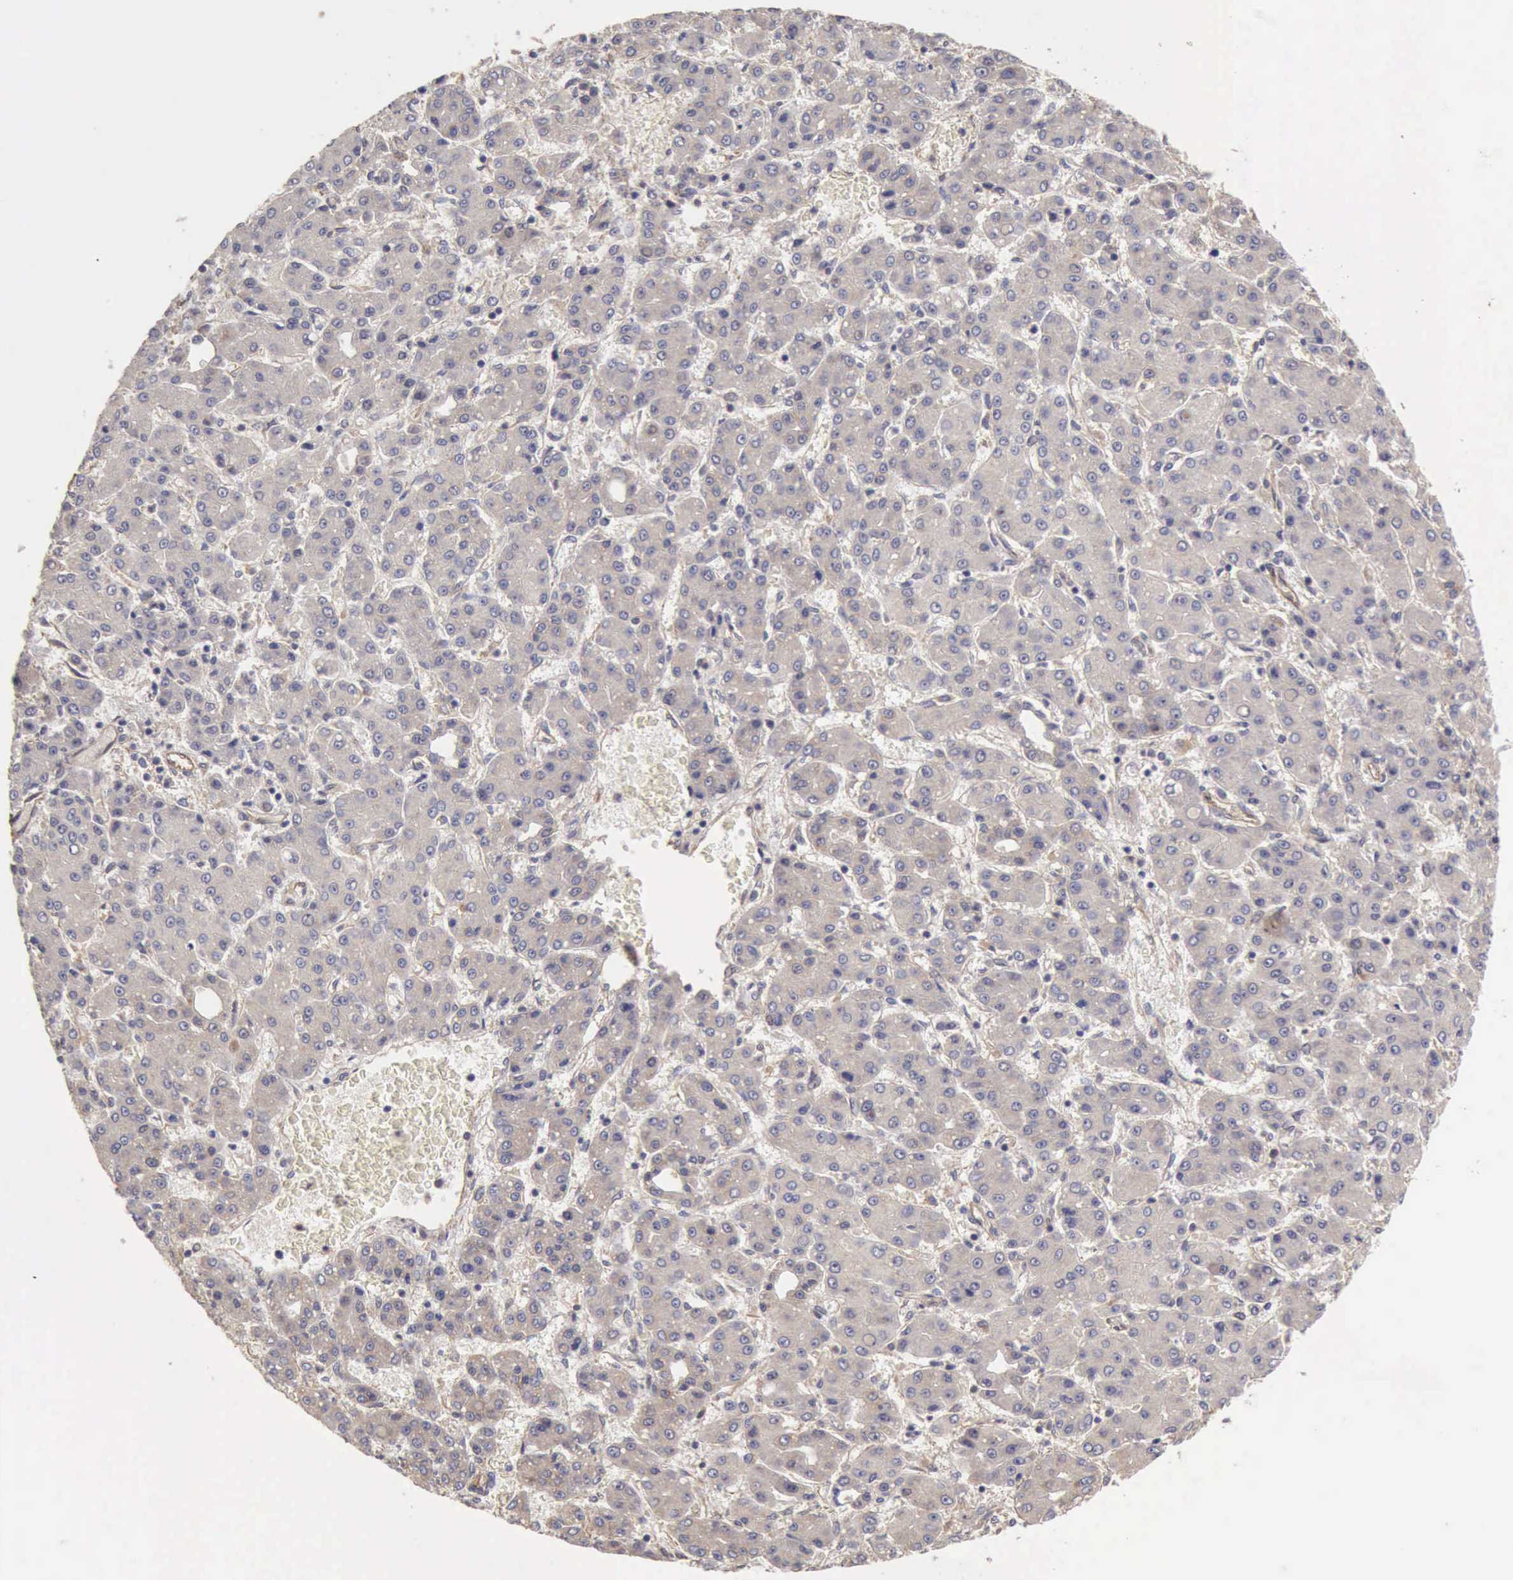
{"staining": {"intensity": "negative", "quantity": "none", "location": "none"}, "tissue": "liver cancer", "cell_type": "Tumor cells", "image_type": "cancer", "snomed": [{"axis": "morphology", "description": "Carcinoma, Hepatocellular, NOS"}, {"axis": "topography", "description": "Liver"}], "caption": "Liver hepatocellular carcinoma stained for a protein using immunohistochemistry exhibits no staining tumor cells.", "gene": "BMX", "patient": {"sex": "male", "age": 69}}